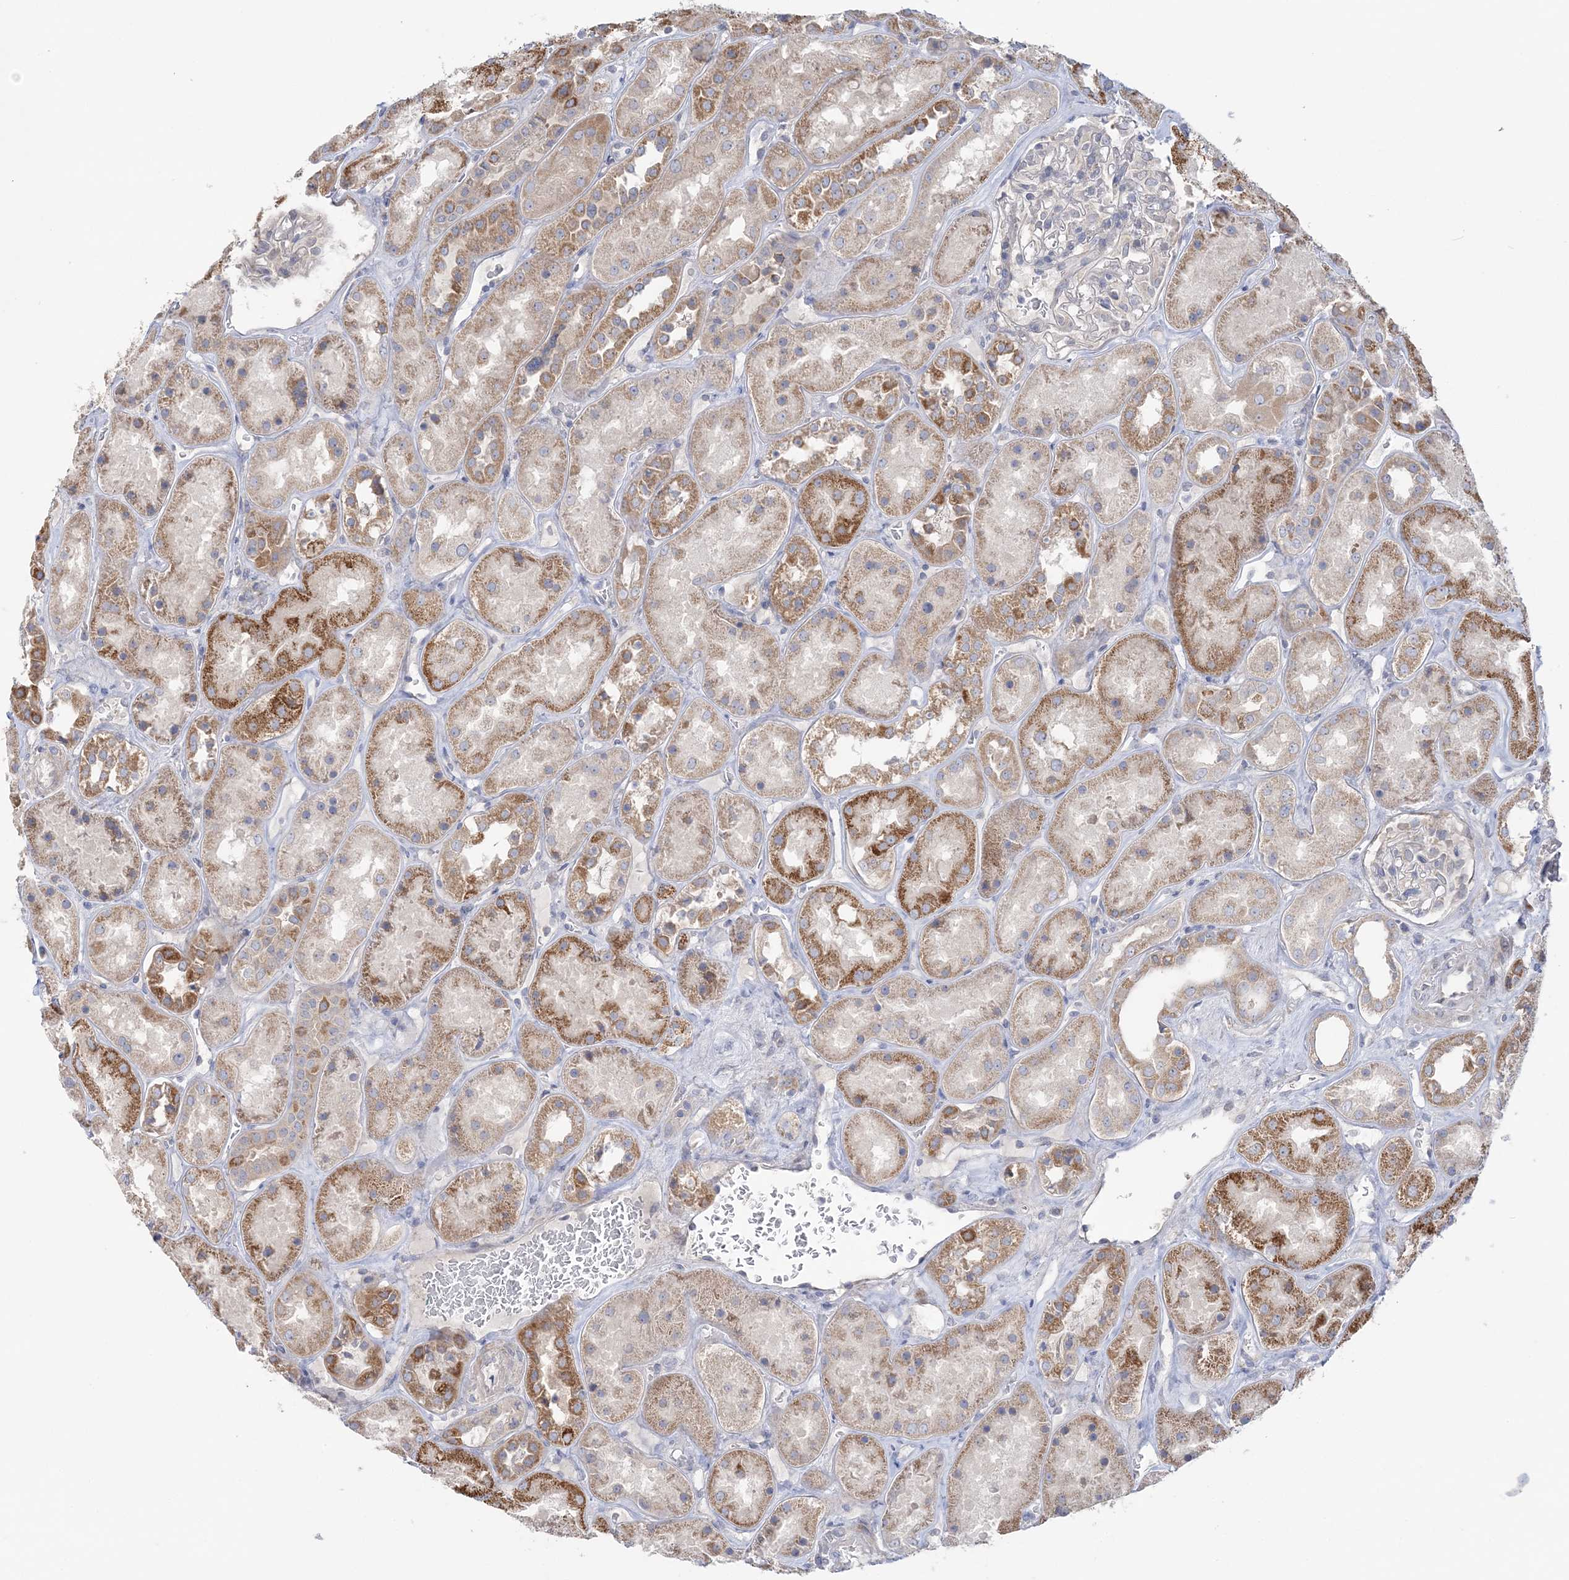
{"staining": {"intensity": "negative", "quantity": "none", "location": "none"}, "tissue": "kidney", "cell_type": "Cells in glomeruli", "image_type": "normal", "snomed": [{"axis": "morphology", "description": "Normal tissue, NOS"}, {"axis": "topography", "description": "Kidney"}], "caption": "This is an immunohistochemistry photomicrograph of unremarkable kidney. There is no positivity in cells in glomeruli.", "gene": "MMADHC", "patient": {"sex": "male", "age": 70}}